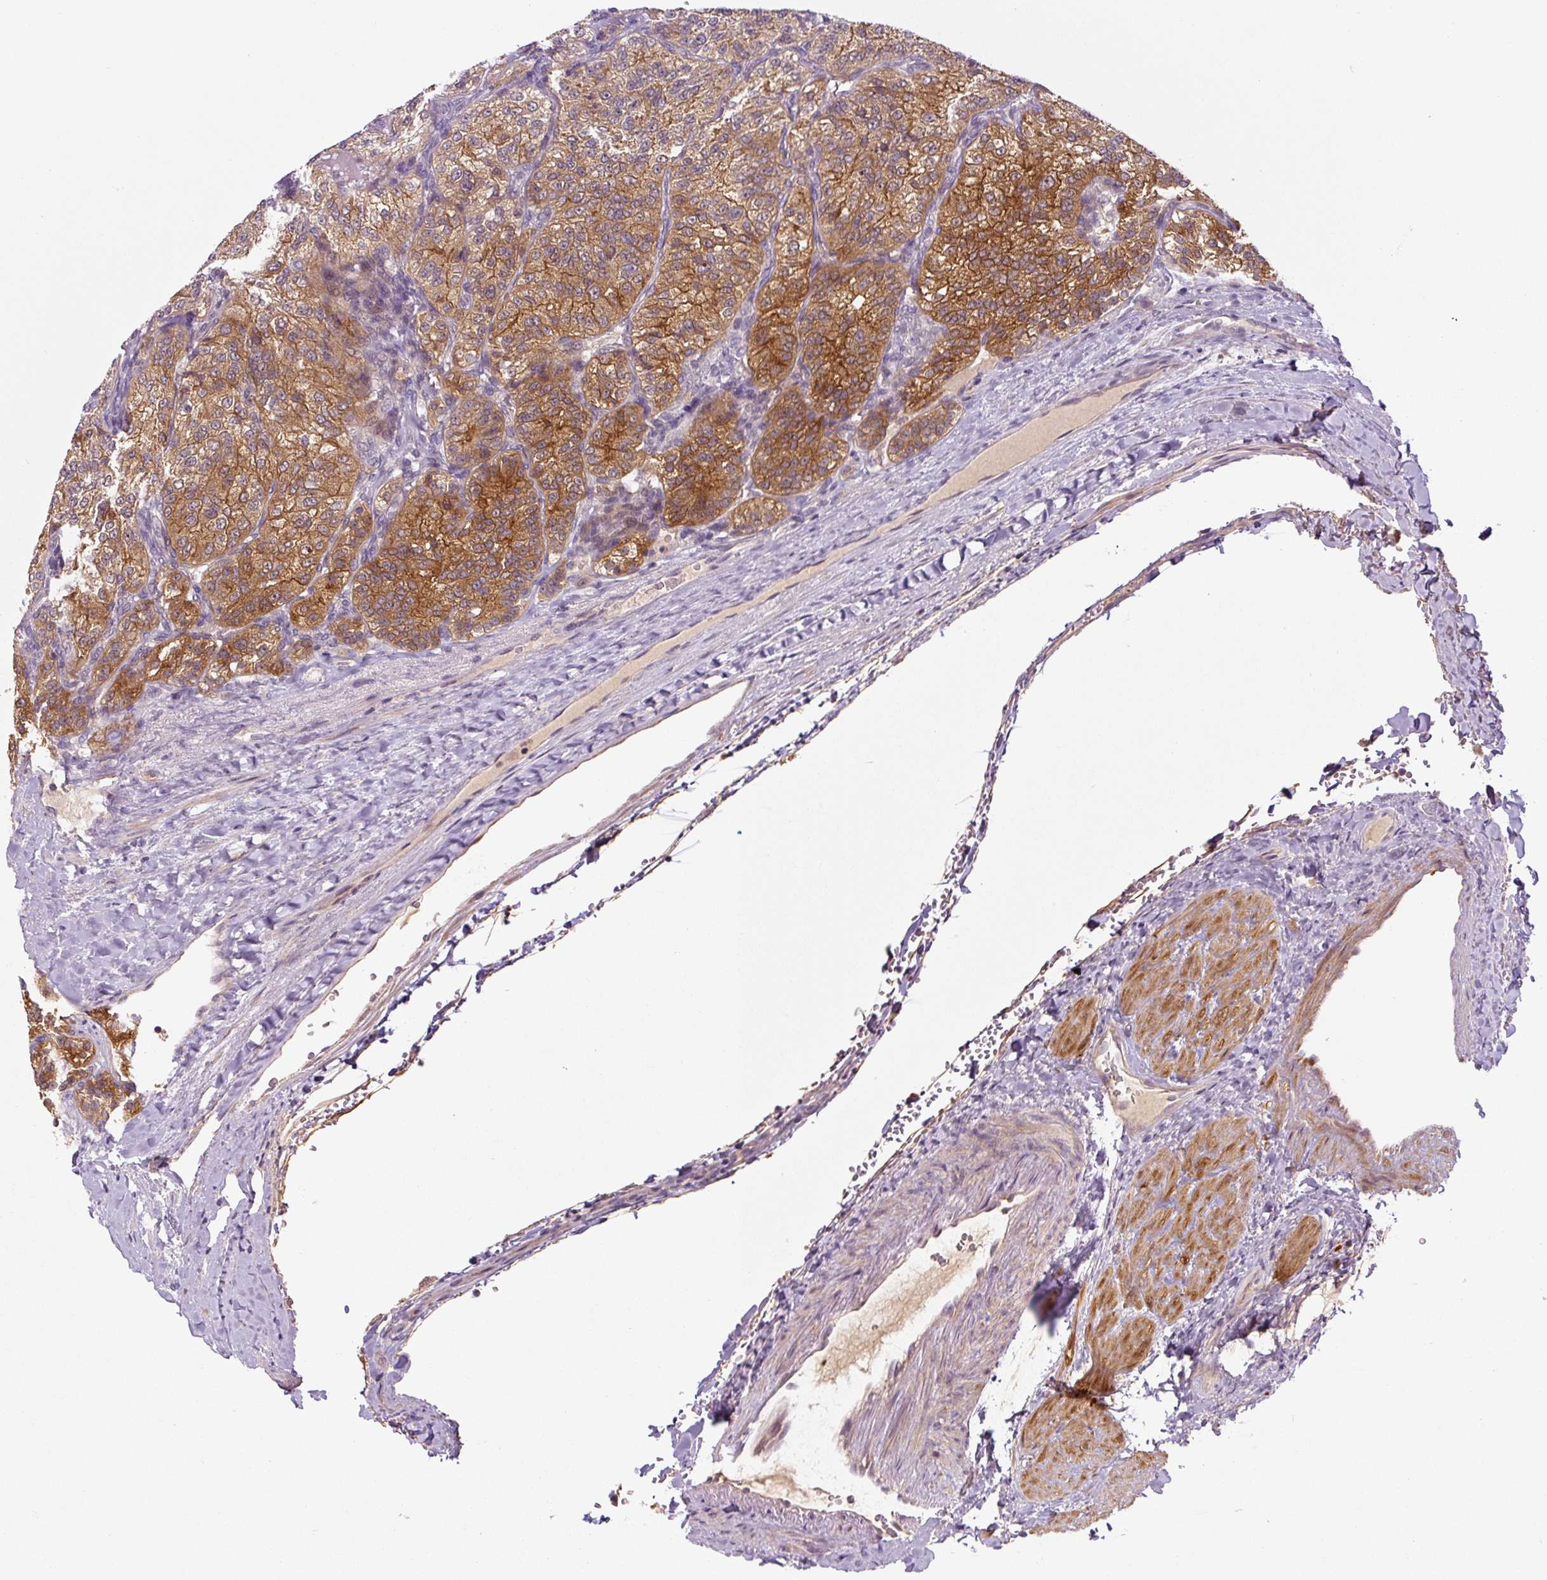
{"staining": {"intensity": "moderate", "quantity": ">75%", "location": "cytoplasmic/membranous"}, "tissue": "renal cancer", "cell_type": "Tumor cells", "image_type": "cancer", "snomed": [{"axis": "morphology", "description": "Adenocarcinoma, NOS"}, {"axis": "topography", "description": "Kidney"}], "caption": "An immunohistochemistry (IHC) histopathology image of neoplastic tissue is shown. Protein staining in brown shows moderate cytoplasmic/membranous positivity in renal cancer within tumor cells.", "gene": "PRKAA2", "patient": {"sex": "female", "age": 63}}